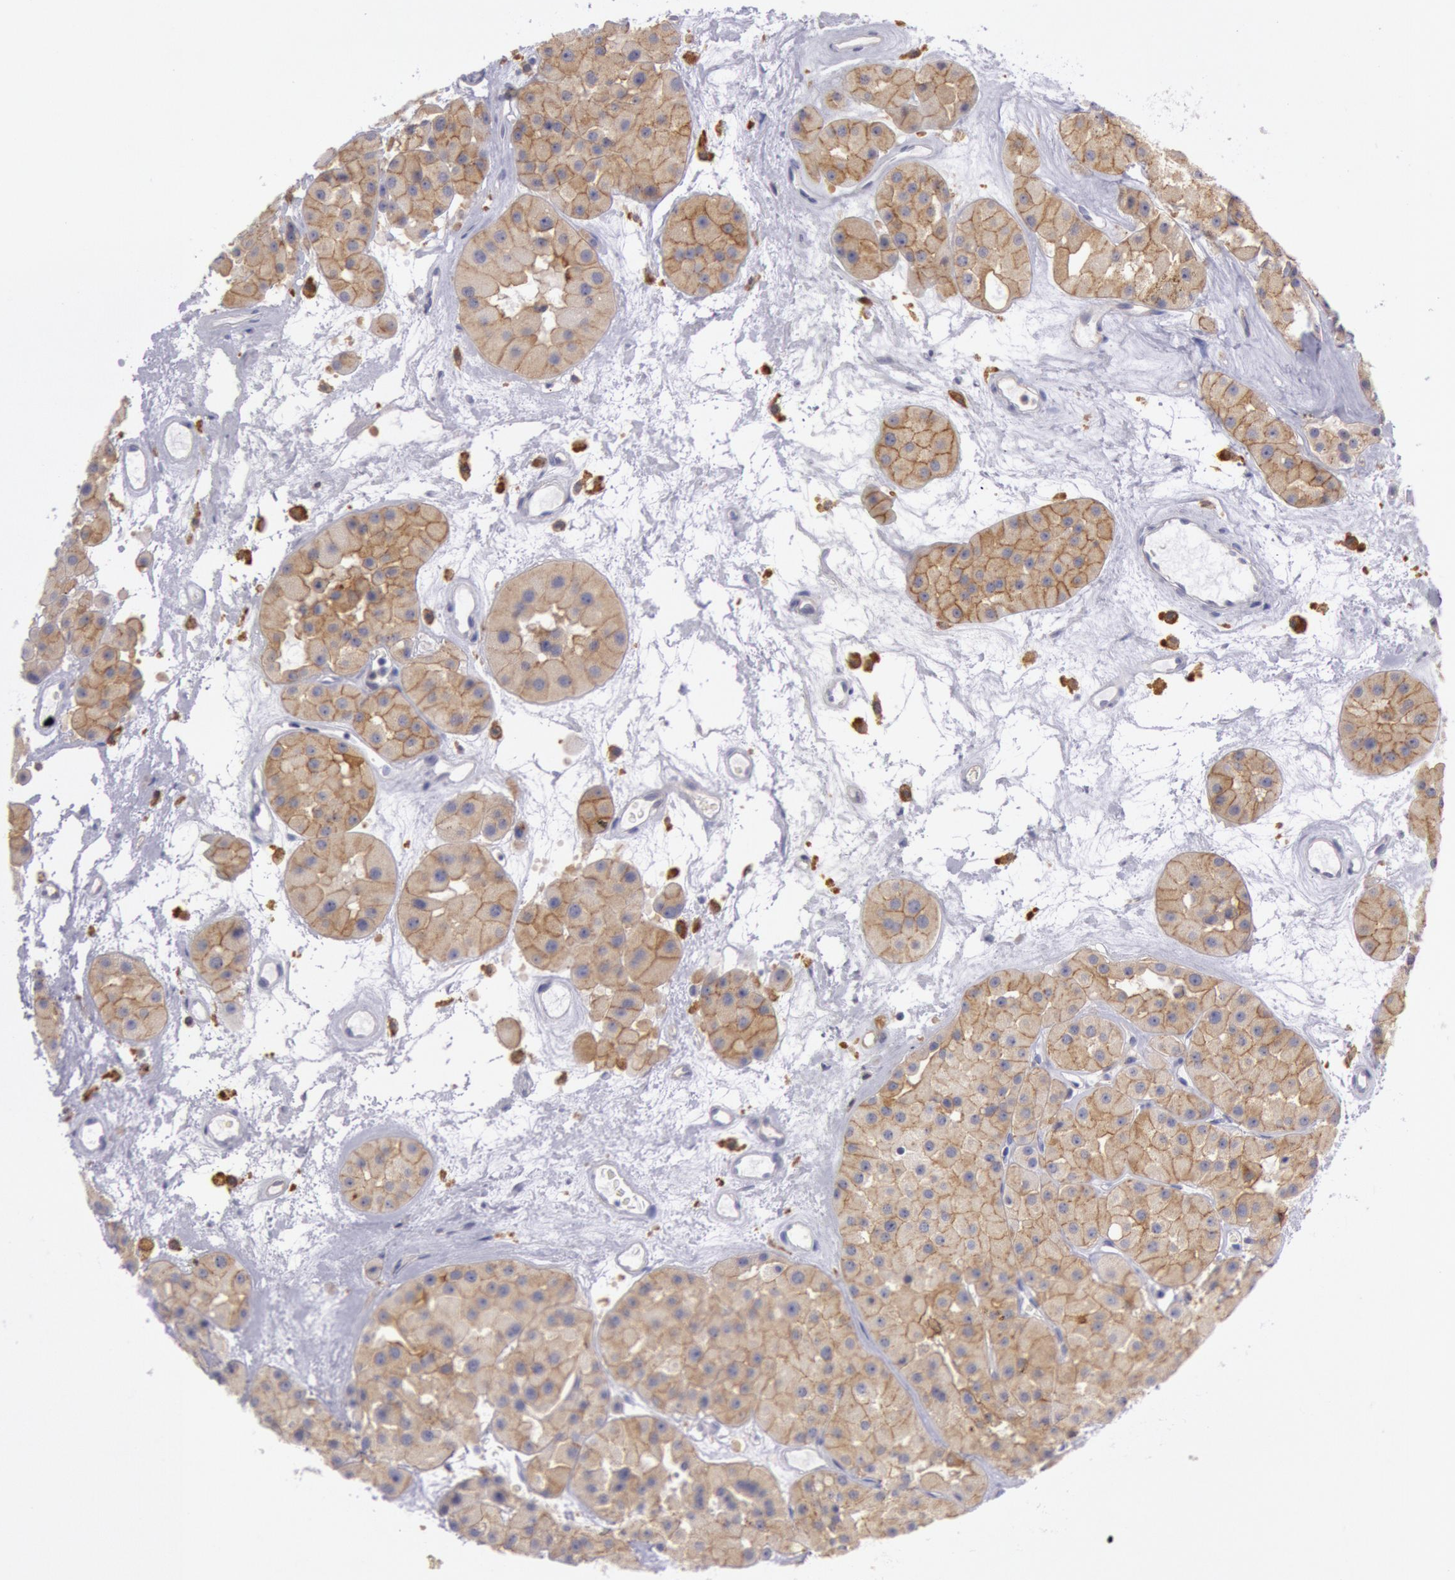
{"staining": {"intensity": "weak", "quantity": ">75%", "location": "cytoplasmic/membranous"}, "tissue": "renal cancer", "cell_type": "Tumor cells", "image_type": "cancer", "snomed": [{"axis": "morphology", "description": "Adenocarcinoma, uncertain malignant potential"}, {"axis": "topography", "description": "Kidney"}], "caption": "Human adenocarcinoma,  uncertain malignant potential (renal) stained for a protein (brown) displays weak cytoplasmic/membranous positive positivity in approximately >75% of tumor cells.", "gene": "MYO5A", "patient": {"sex": "male", "age": 63}}